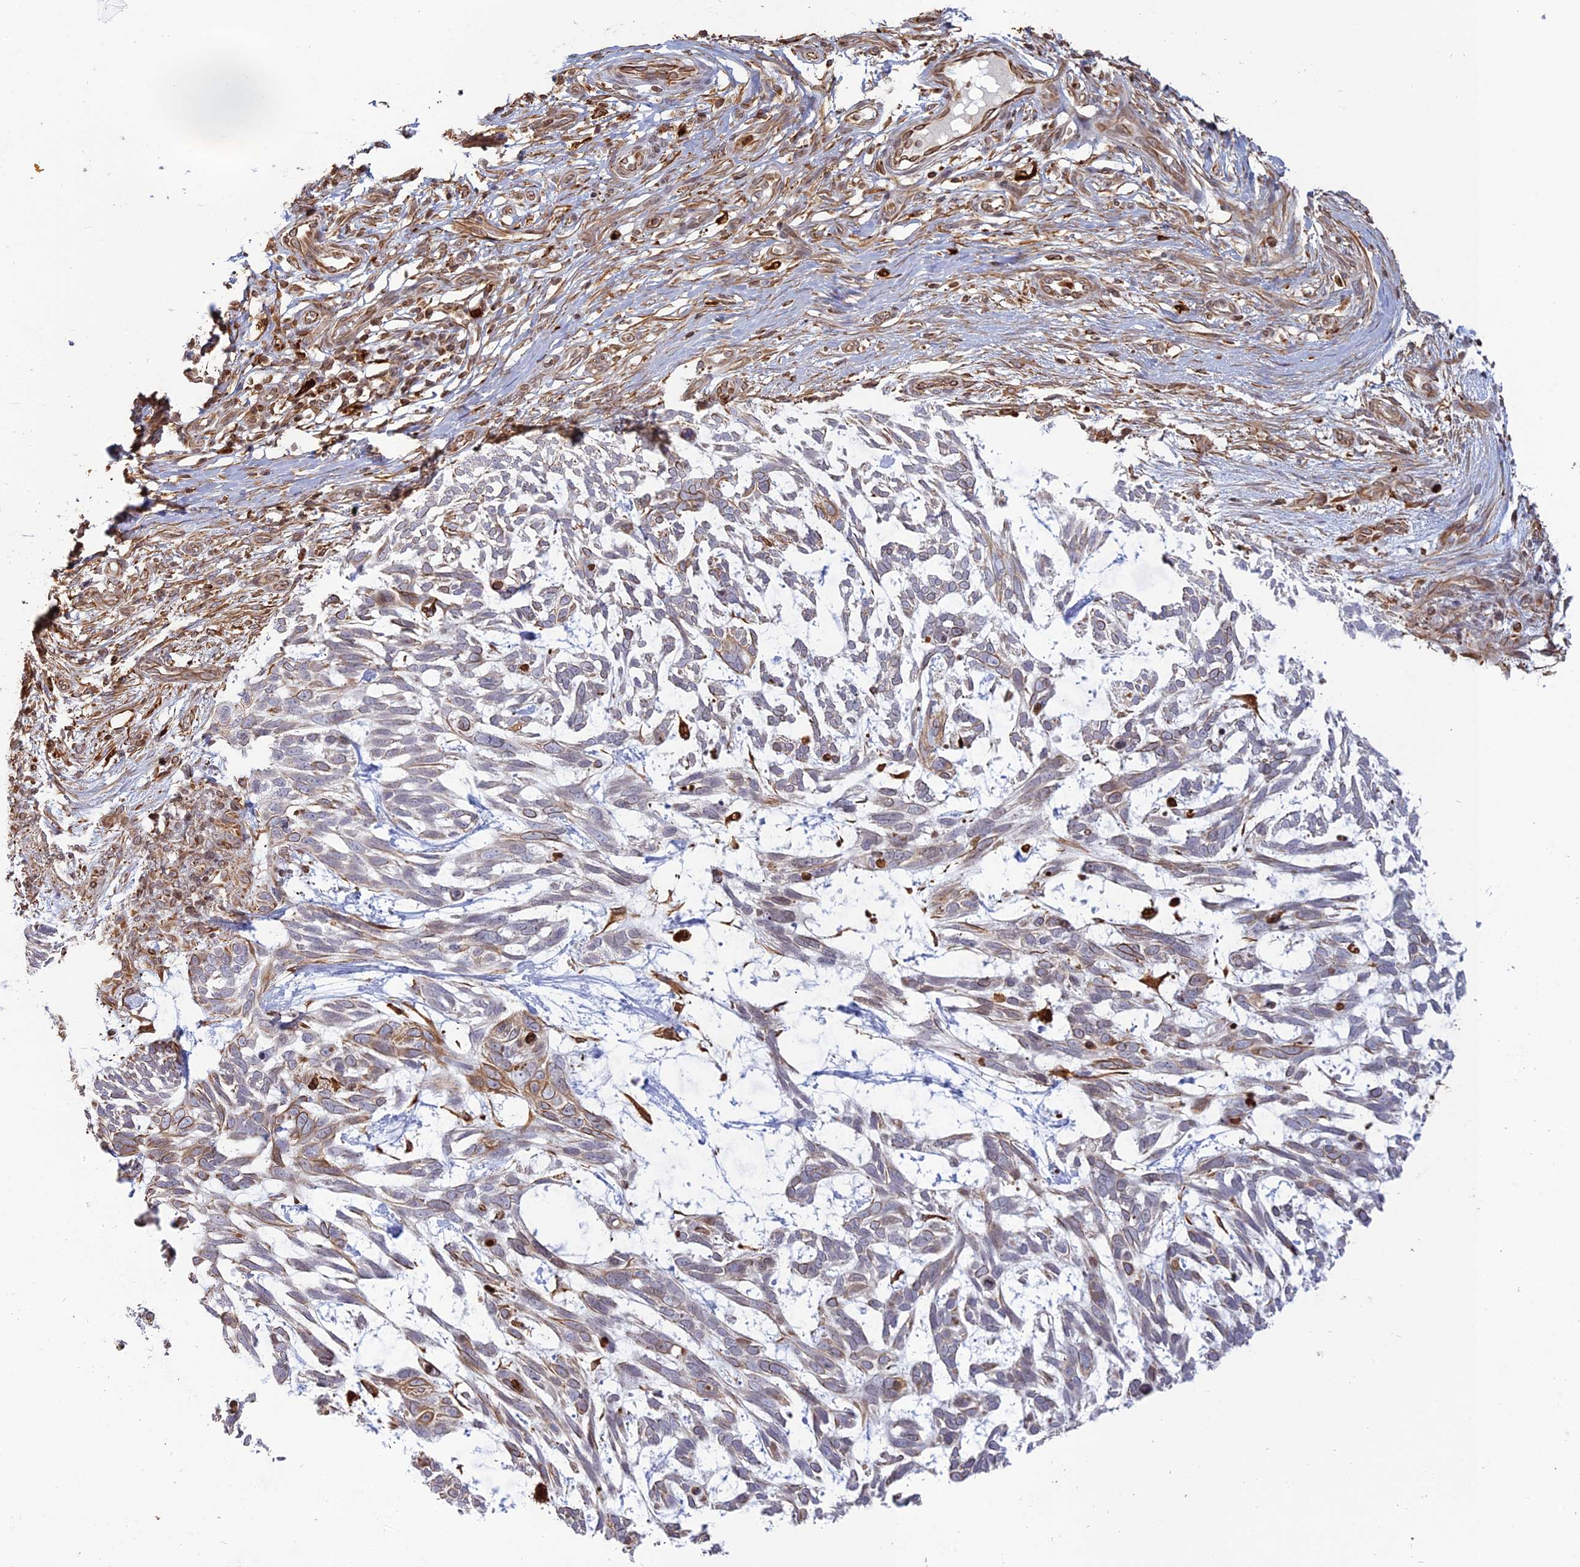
{"staining": {"intensity": "moderate", "quantity": "<25%", "location": "cytoplasmic/membranous"}, "tissue": "skin cancer", "cell_type": "Tumor cells", "image_type": "cancer", "snomed": [{"axis": "morphology", "description": "Basal cell carcinoma"}, {"axis": "topography", "description": "Skin"}], "caption": "Protein expression analysis of human skin cancer reveals moderate cytoplasmic/membranous staining in approximately <25% of tumor cells.", "gene": "APOBR", "patient": {"sex": "male", "age": 88}}